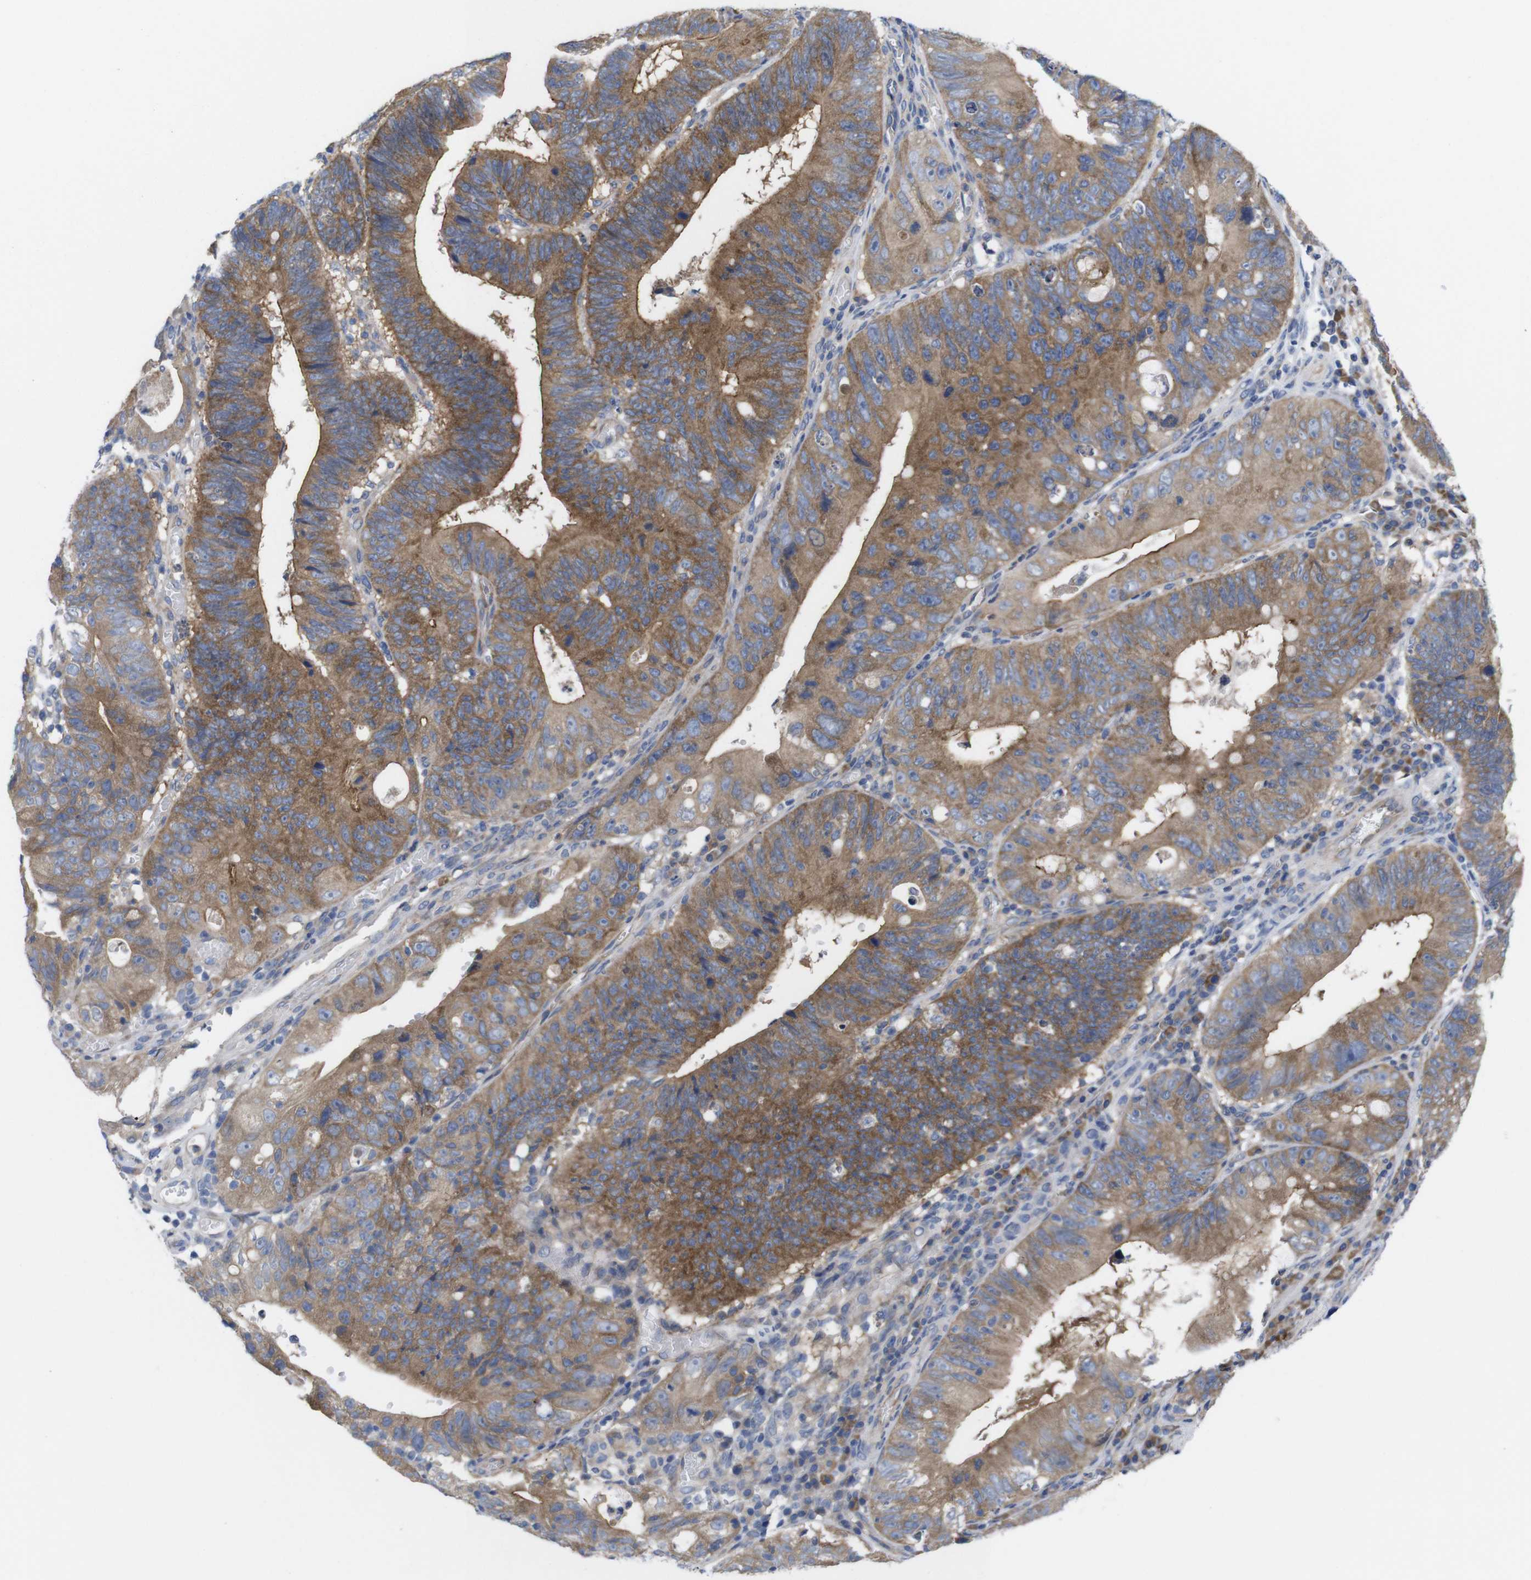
{"staining": {"intensity": "moderate", "quantity": ">75%", "location": "cytoplasmic/membranous"}, "tissue": "stomach cancer", "cell_type": "Tumor cells", "image_type": "cancer", "snomed": [{"axis": "morphology", "description": "Adenocarcinoma, NOS"}, {"axis": "topography", "description": "Stomach"}], "caption": "Protein expression analysis of human stomach cancer reveals moderate cytoplasmic/membranous staining in approximately >75% of tumor cells.", "gene": "USH1C", "patient": {"sex": "male", "age": 59}}